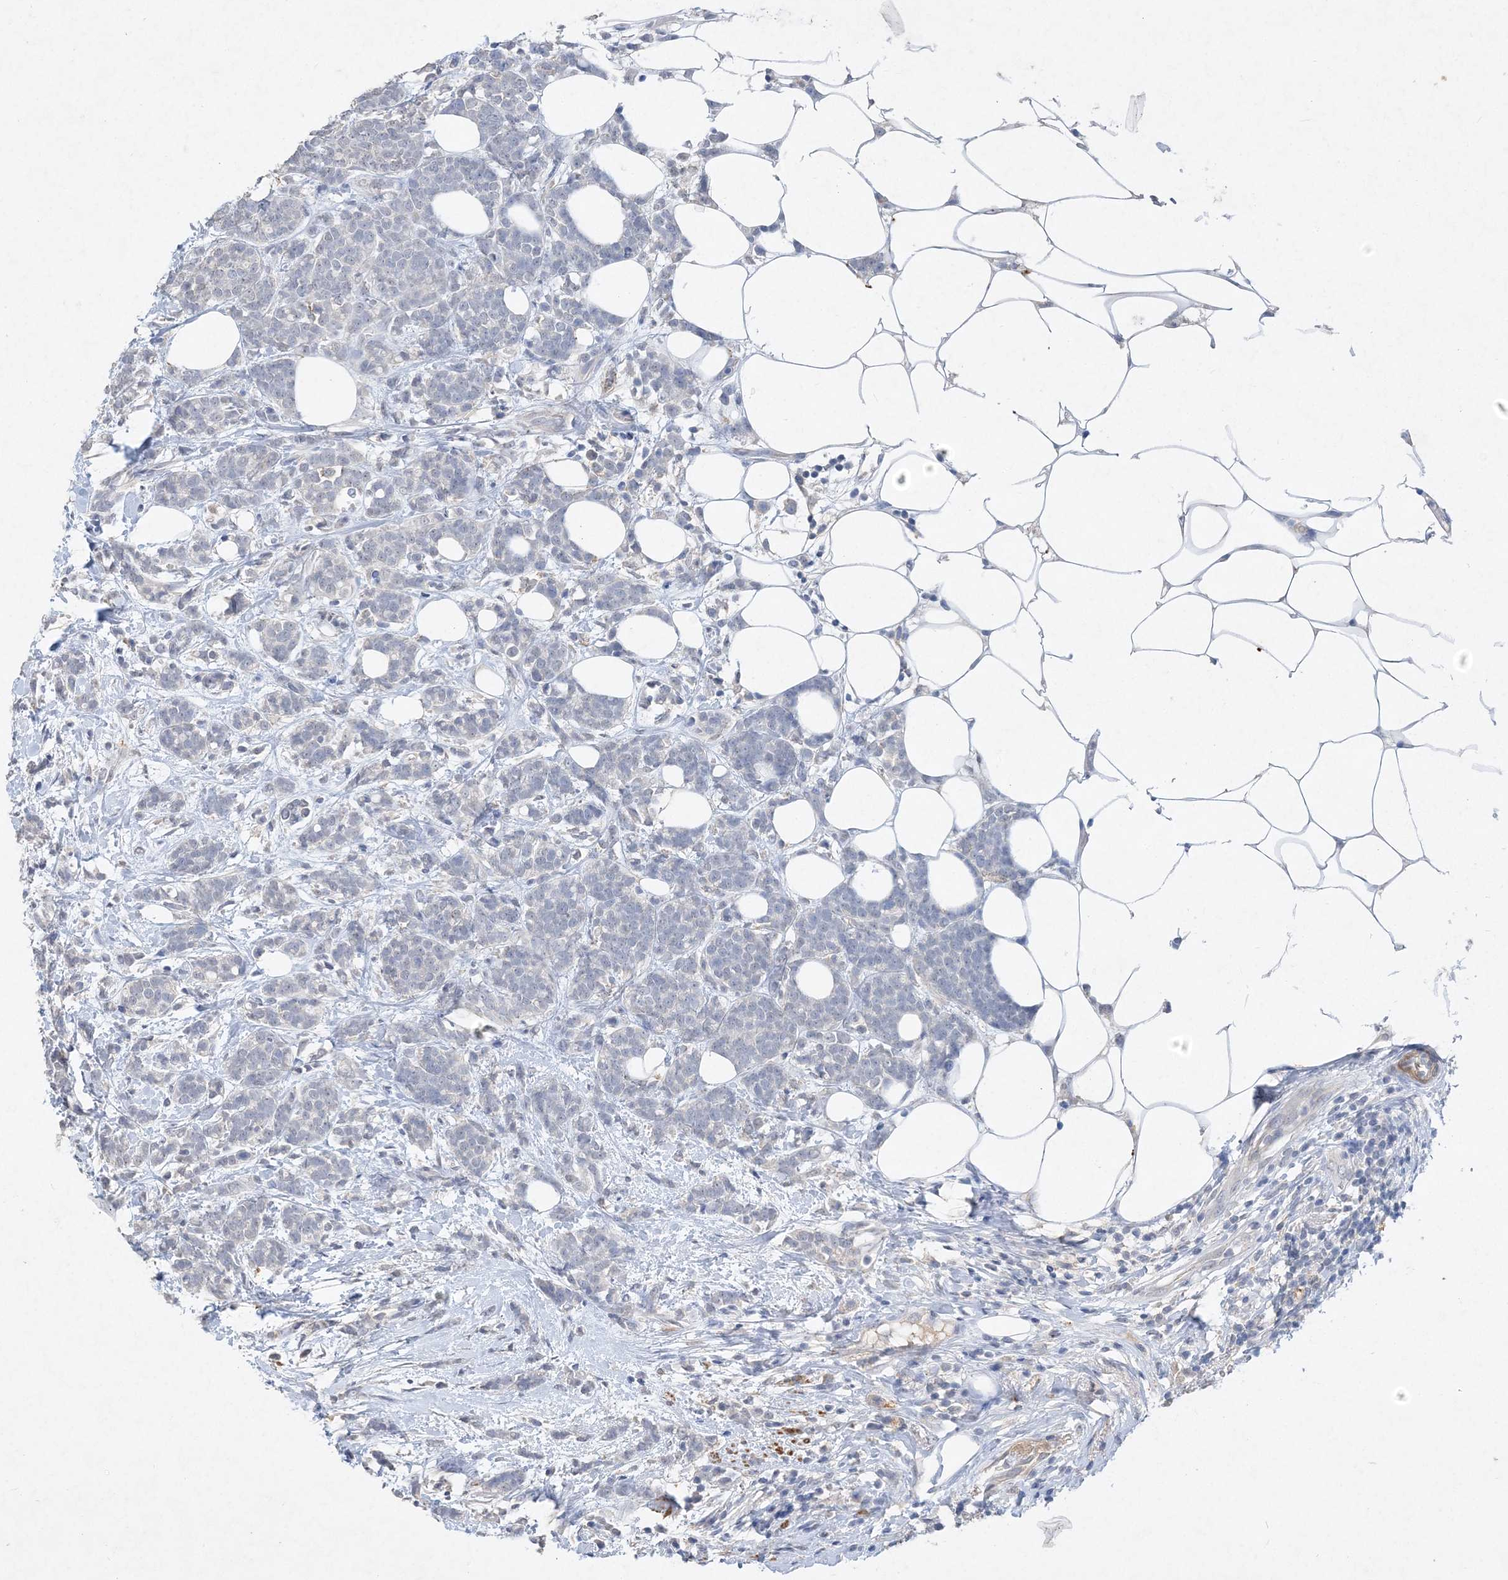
{"staining": {"intensity": "negative", "quantity": "none", "location": "none"}, "tissue": "breast cancer", "cell_type": "Tumor cells", "image_type": "cancer", "snomed": [{"axis": "morphology", "description": "Lobular carcinoma"}, {"axis": "topography", "description": "Breast"}], "caption": "Immunohistochemical staining of breast cancer shows no significant expression in tumor cells.", "gene": "C11orf58", "patient": {"sex": "female", "age": 58}}